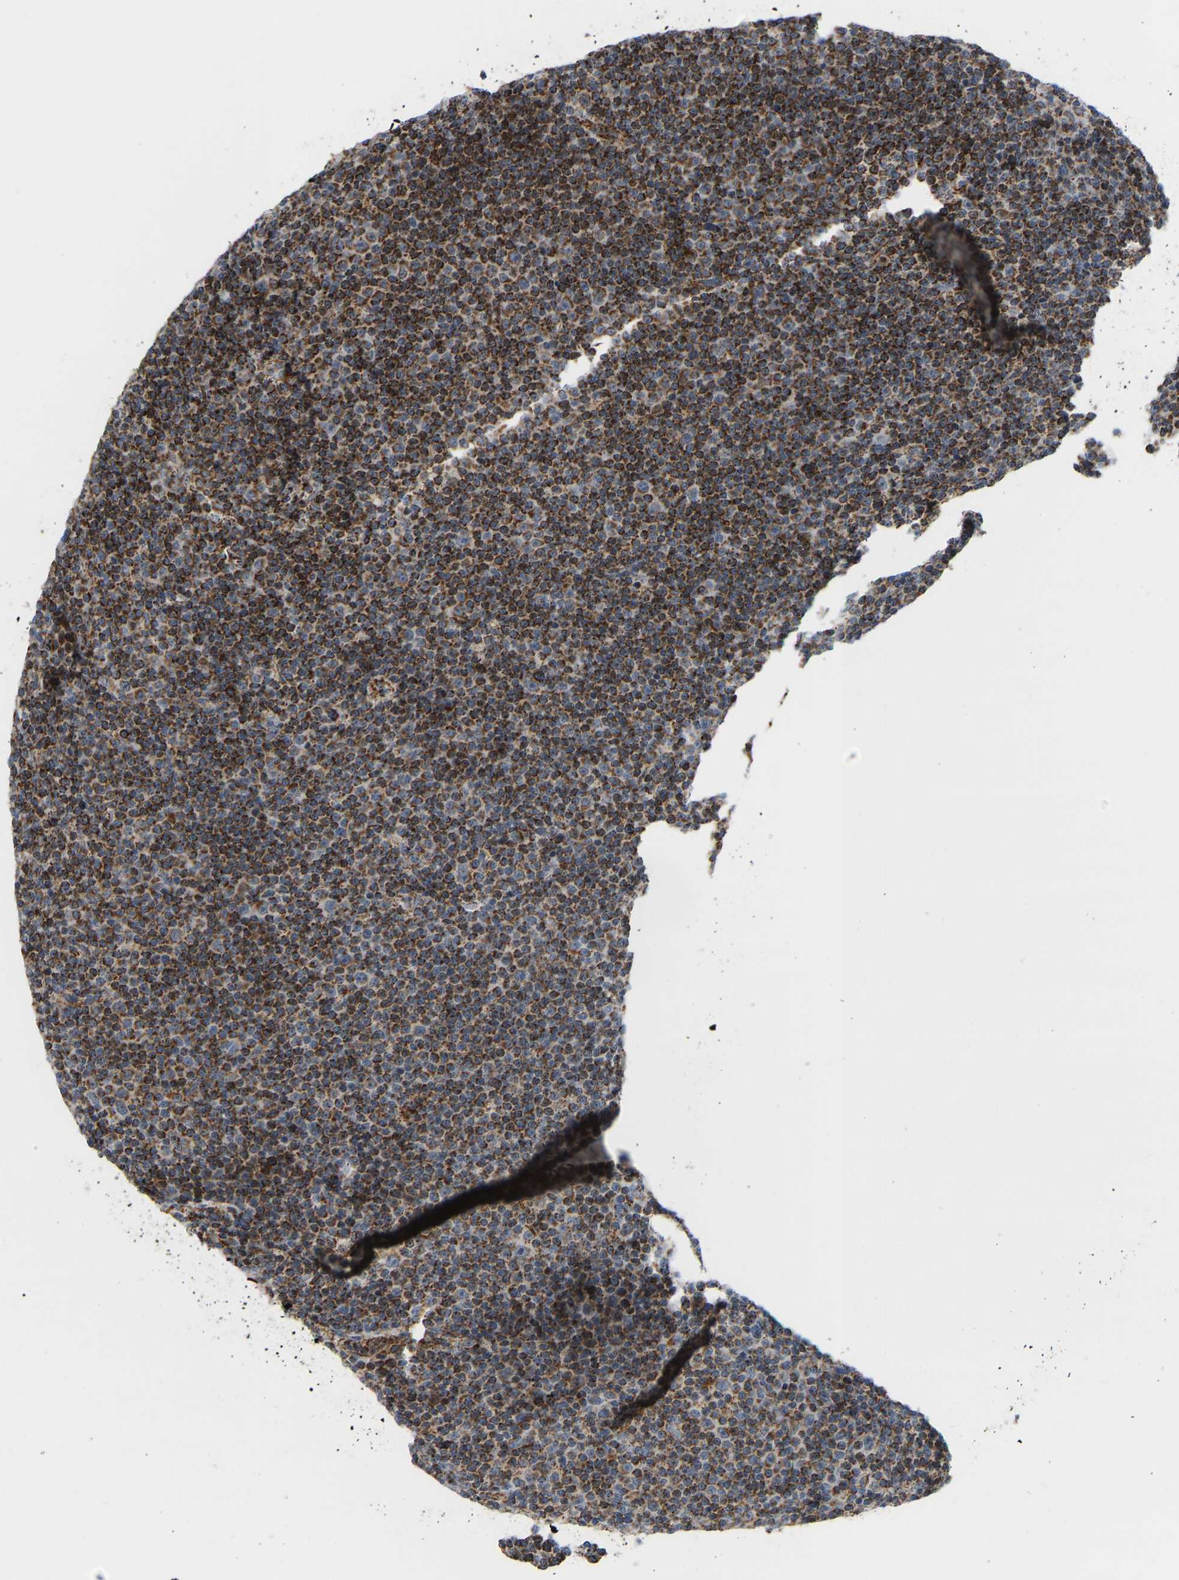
{"staining": {"intensity": "strong", "quantity": ">75%", "location": "cytoplasmic/membranous"}, "tissue": "lymphoma", "cell_type": "Tumor cells", "image_type": "cancer", "snomed": [{"axis": "morphology", "description": "Malignant lymphoma, non-Hodgkin's type, Low grade"}, {"axis": "topography", "description": "Lymph node"}], "caption": "Tumor cells demonstrate high levels of strong cytoplasmic/membranous staining in approximately >75% of cells in lymphoma. The protein is shown in brown color, while the nuclei are stained blue.", "gene": "GPSM2", "patient": {"sex": "female", "age": 67}}